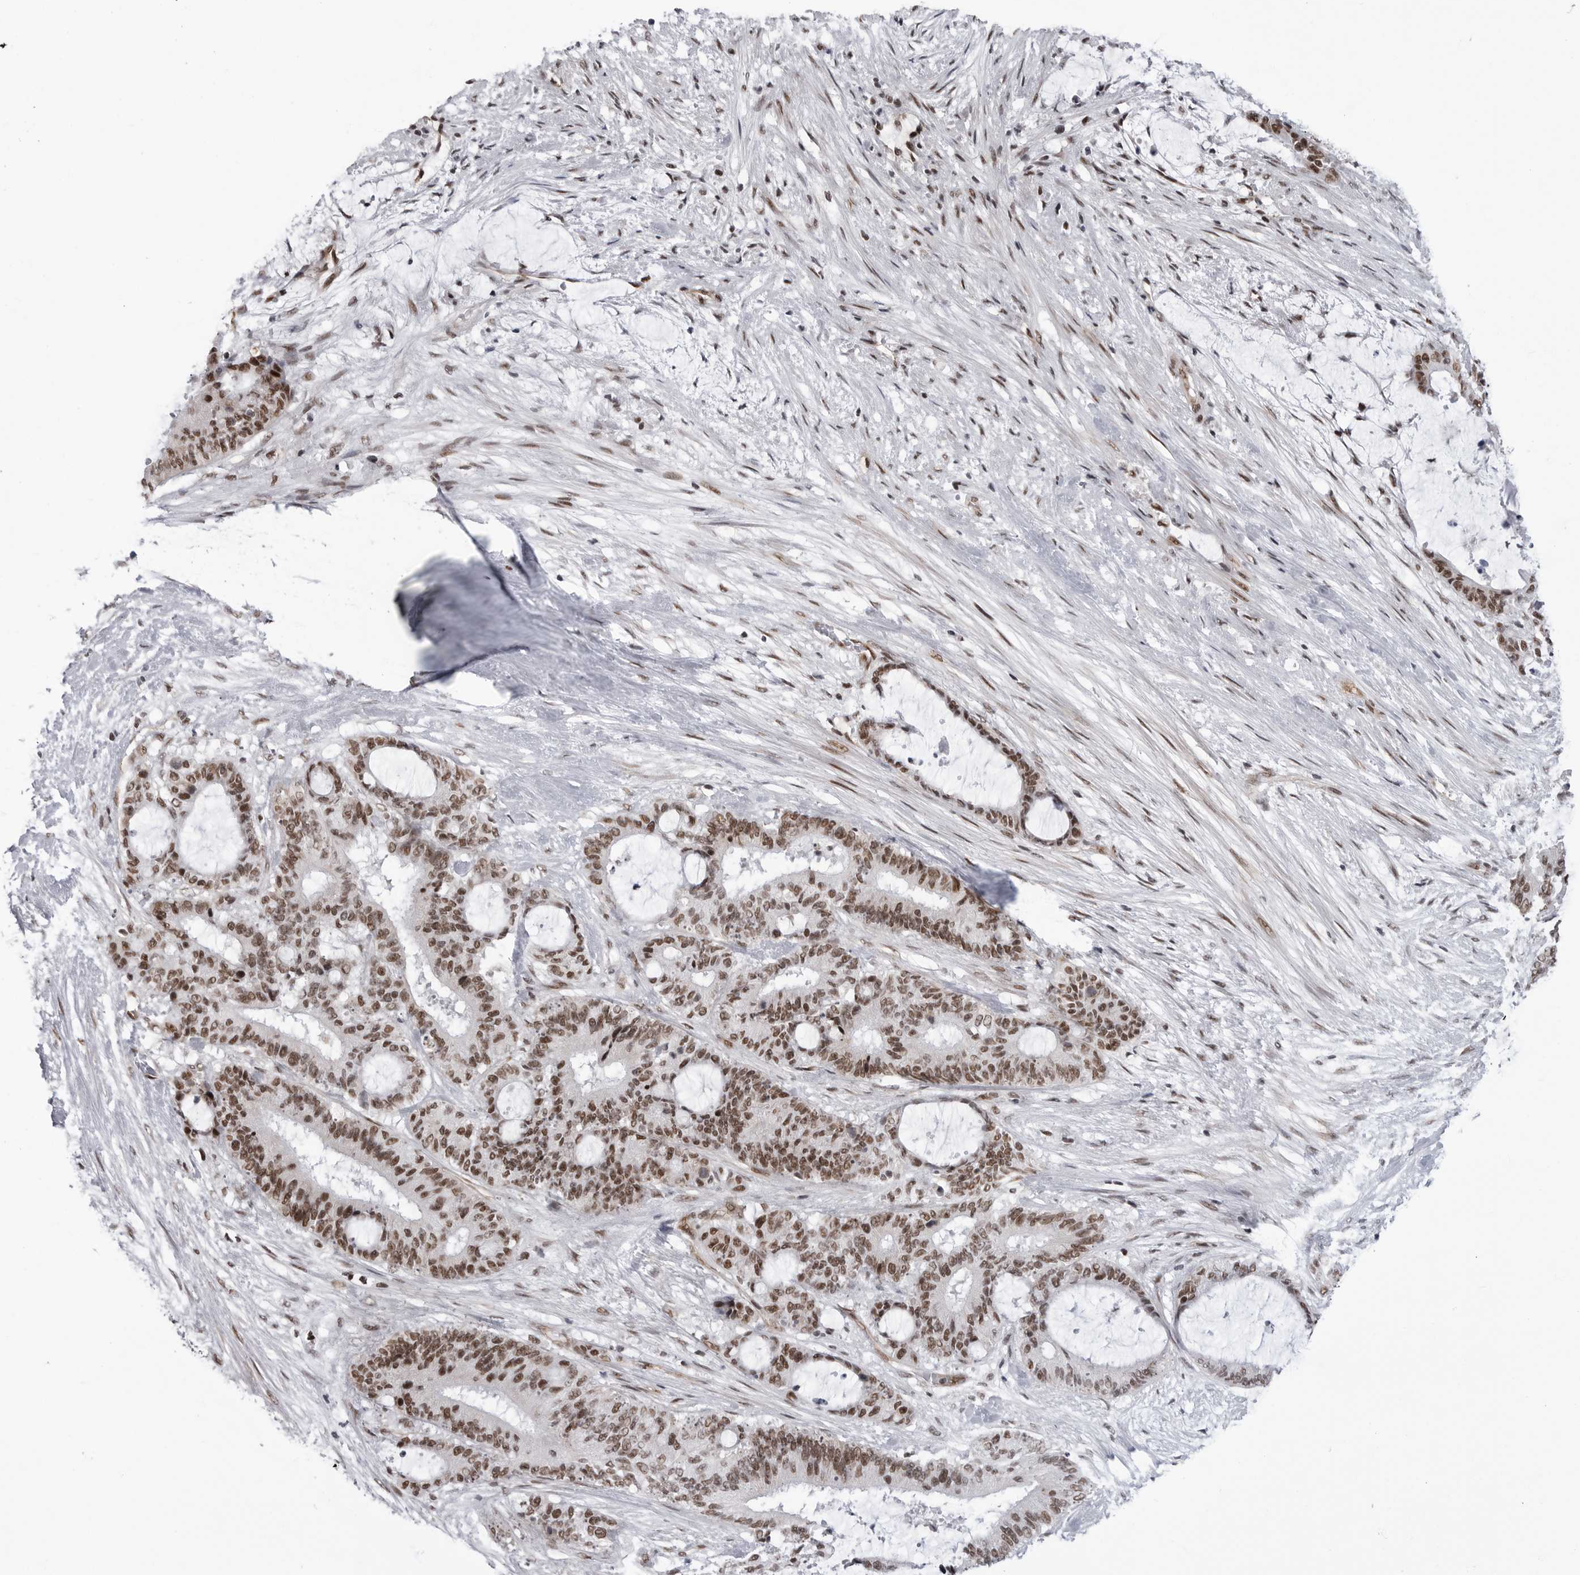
{"staining": {"intensity": "moderate", "quantity": ">75%", "location": "nuclear"}, "tissue": "liver cancer", "cell_type": "Tumor cells", "image_type": "cancer", "snomed": [{"axis": "morphology", "description": "Normal tissue, NOS"}, {"axis": "morphology", "description": "Cholangiocarcinoma"}, {"axis": "topography", "description": "Liver"}, {"axis": "topography", "description": "Peripheral nerve tissue"}], "caption": "Liver cholangiocarcinoma tissue reveals moderate nuclear expression in about >75% of tumor cells", "gene": "RNF26", "patient": {"sex": "female", "age": 73}}